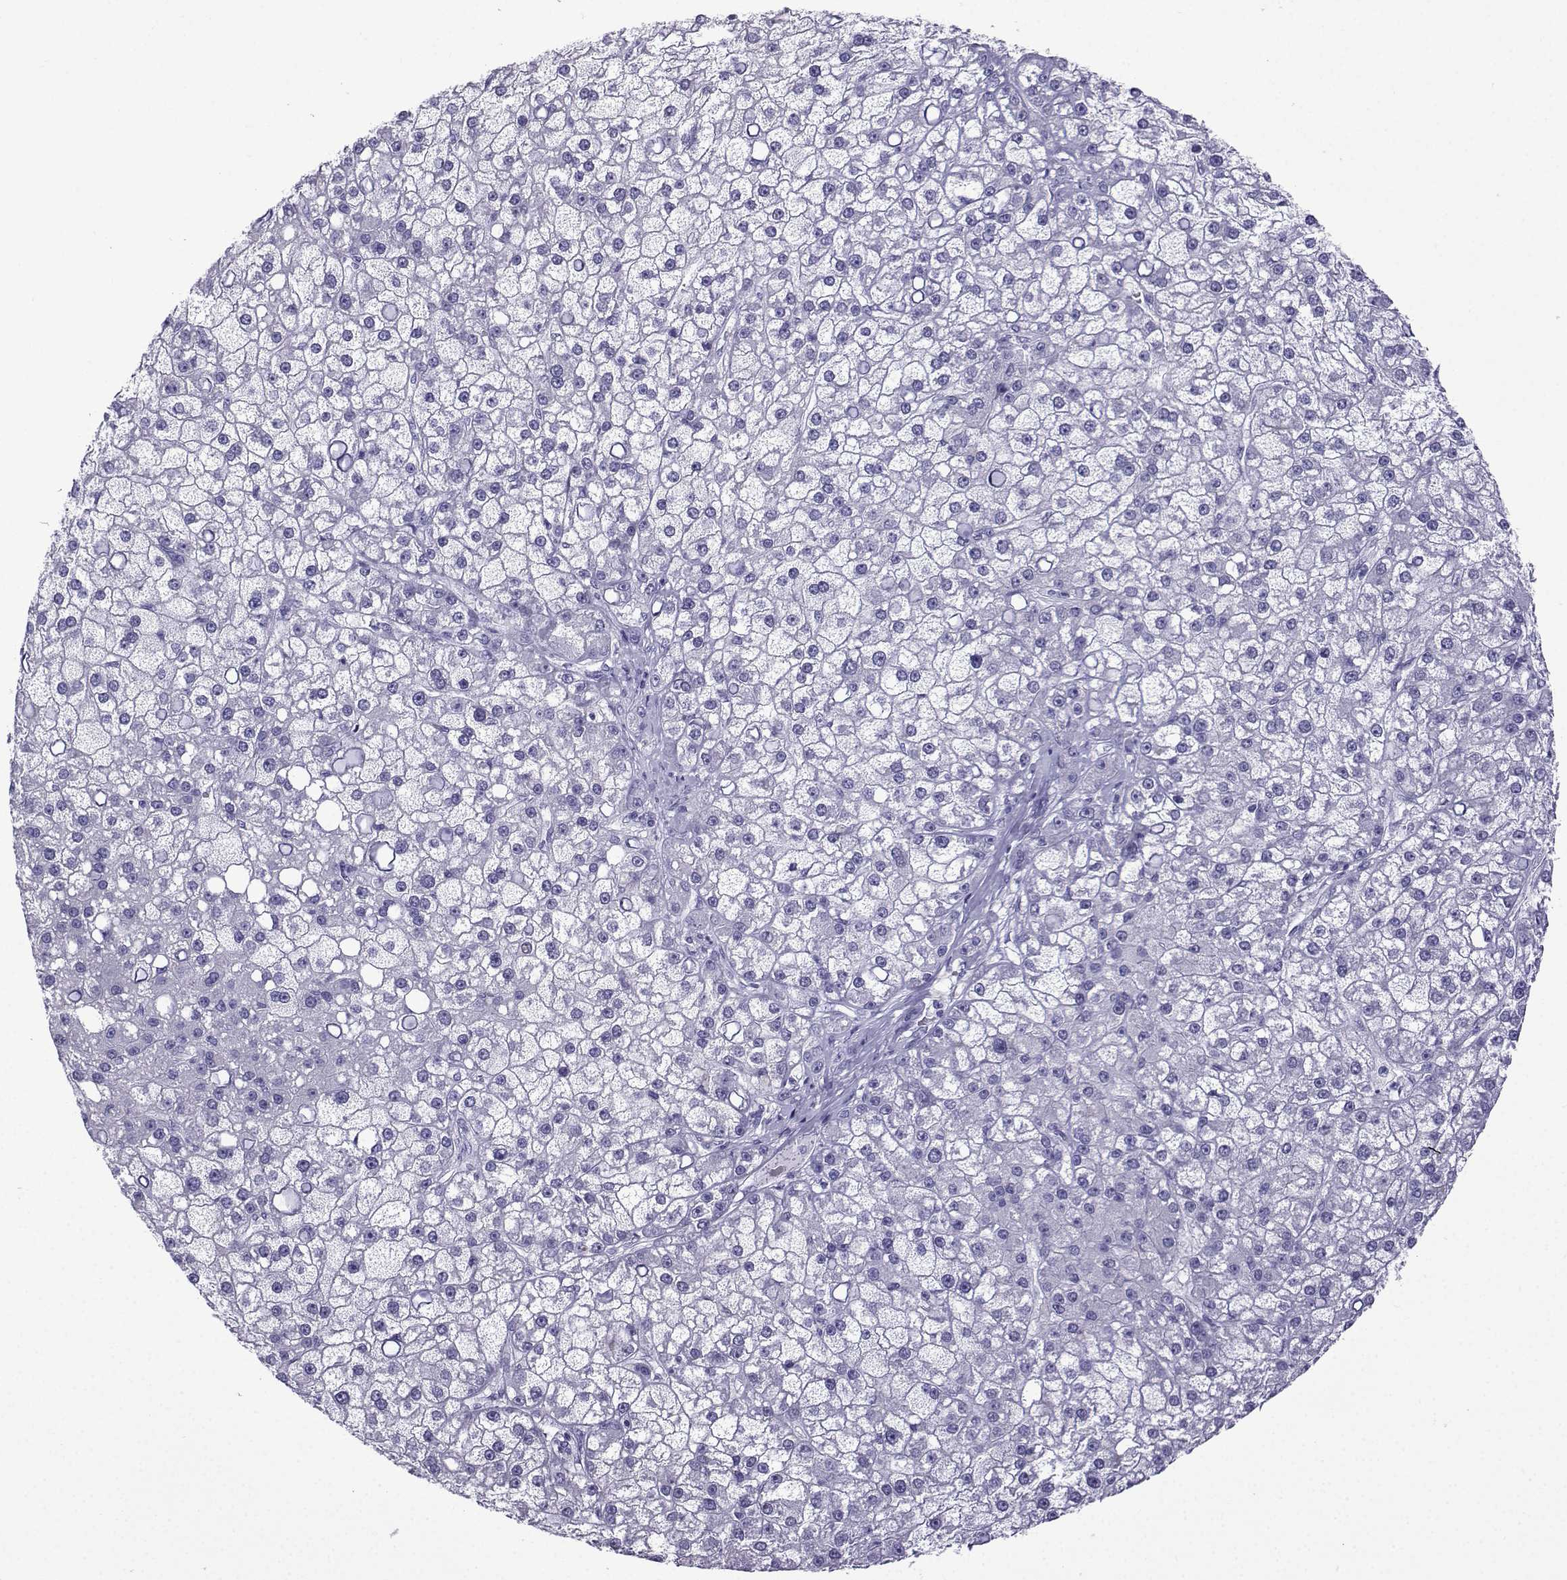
{"staining": {"intensity": "negative", "quantity": "none", "location": "none"}, "tissue": "liver cancer", "cell_type": "Tumor cells", "image_type": "cancer", "snomed": [{"axis": "morphology", "description": "Carcinoma, Hepatocellular, NOS"}, {"axis": "topography", "description": "Liver"}], "caption": "Photomicrograph shows no significant protein expression in tumor cells of hepatocellular carcinoma (liver).", "gene": "KCNF1", "patient": {"sex": "male", "age": 67}}